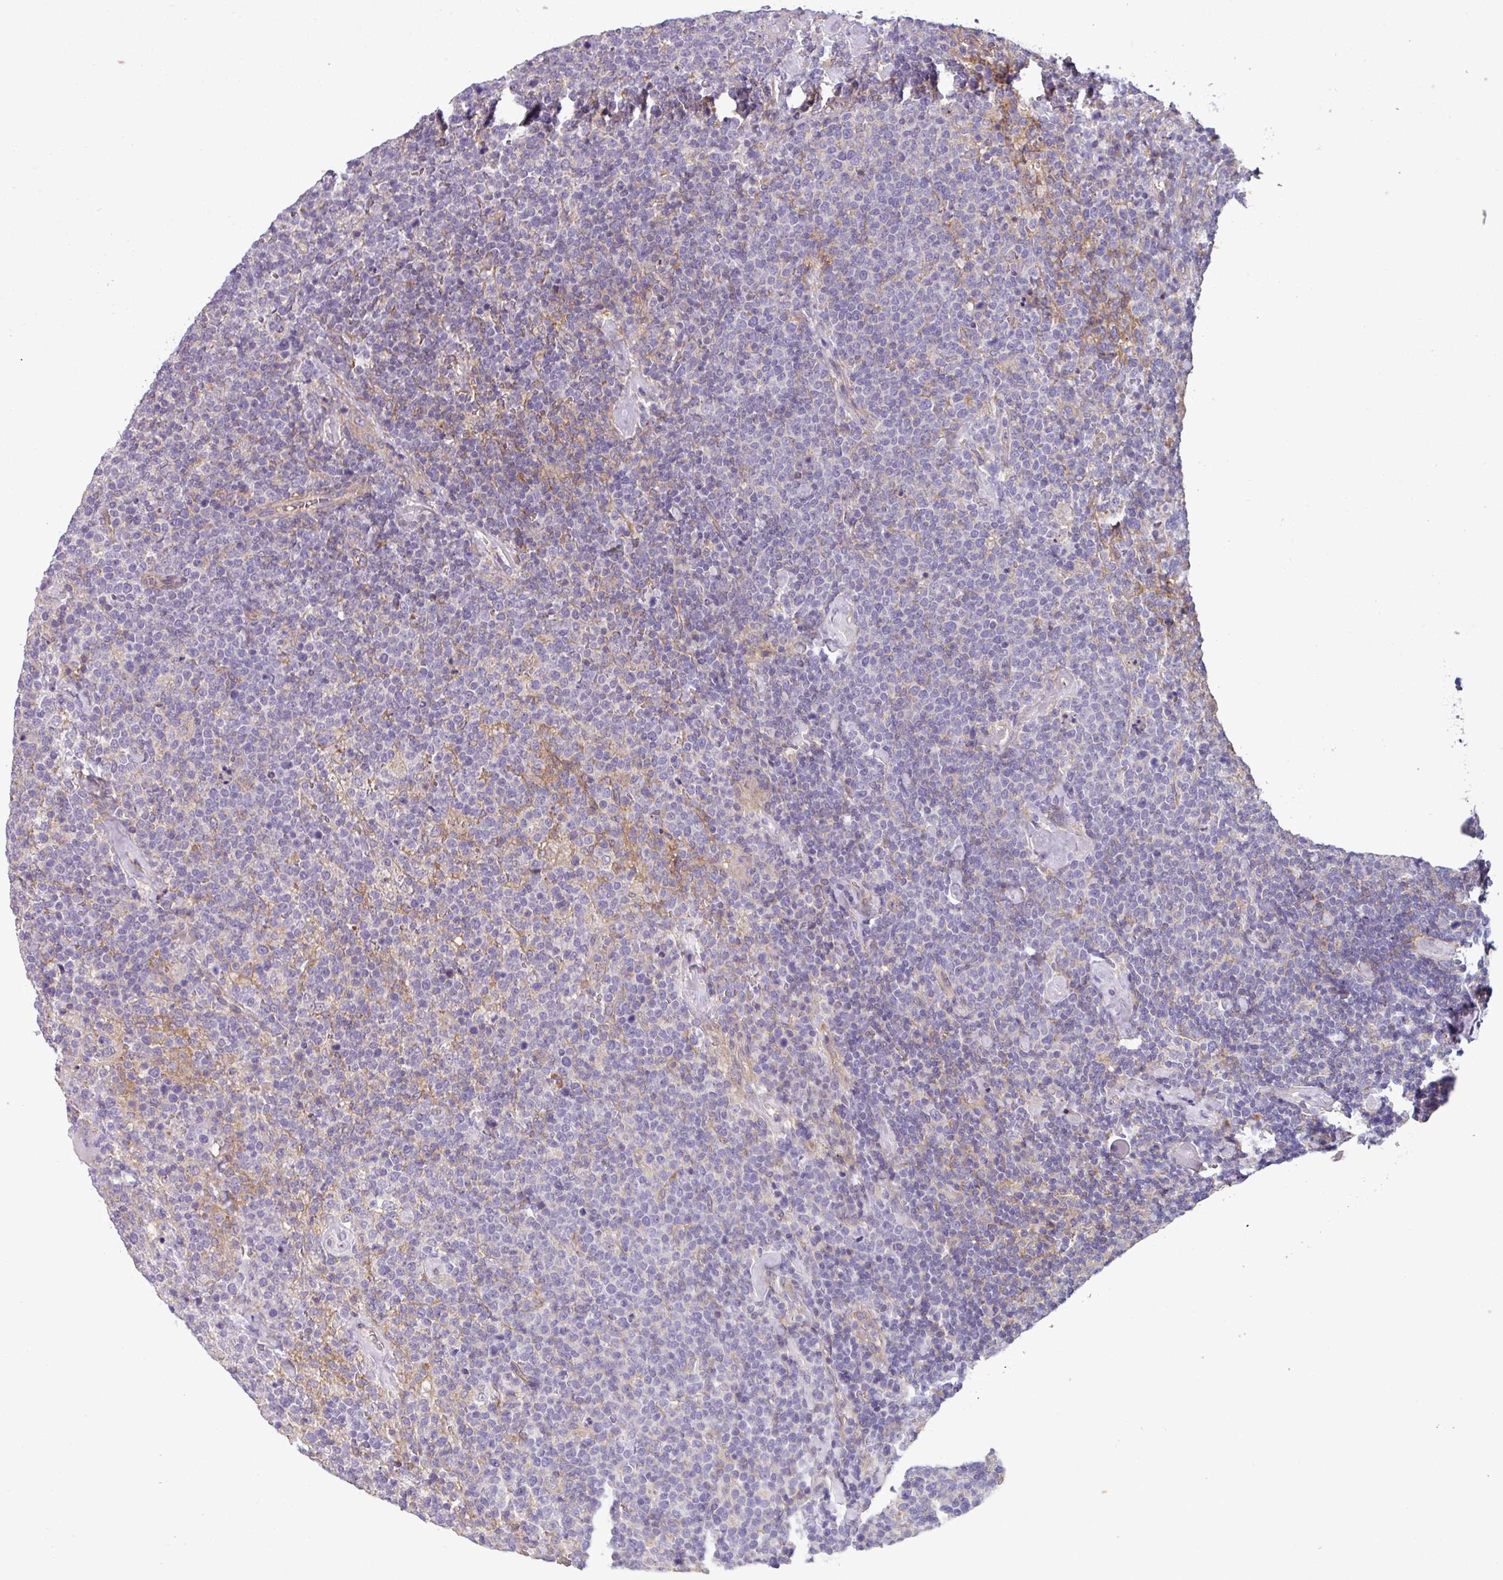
{"staining": {"intensity": "negative", "quantity": "none", "location": "none"}, "tissue": "lymphoma", "cell_type": "Tumor cells", "image_type": "cancer", "snomed": [{"axis": "morphology", "description": "Malignant lymphoma, non-Hodgkin's type, High grade"}, {"axis": "topography", "description": "Lymph node"}], "caption": "Lymphoma was stained to show a protein in brown. There is no significant expression in tumor cells.", "gene": "SLC23A2", "patient": {"sex": "male", "age": 61}}